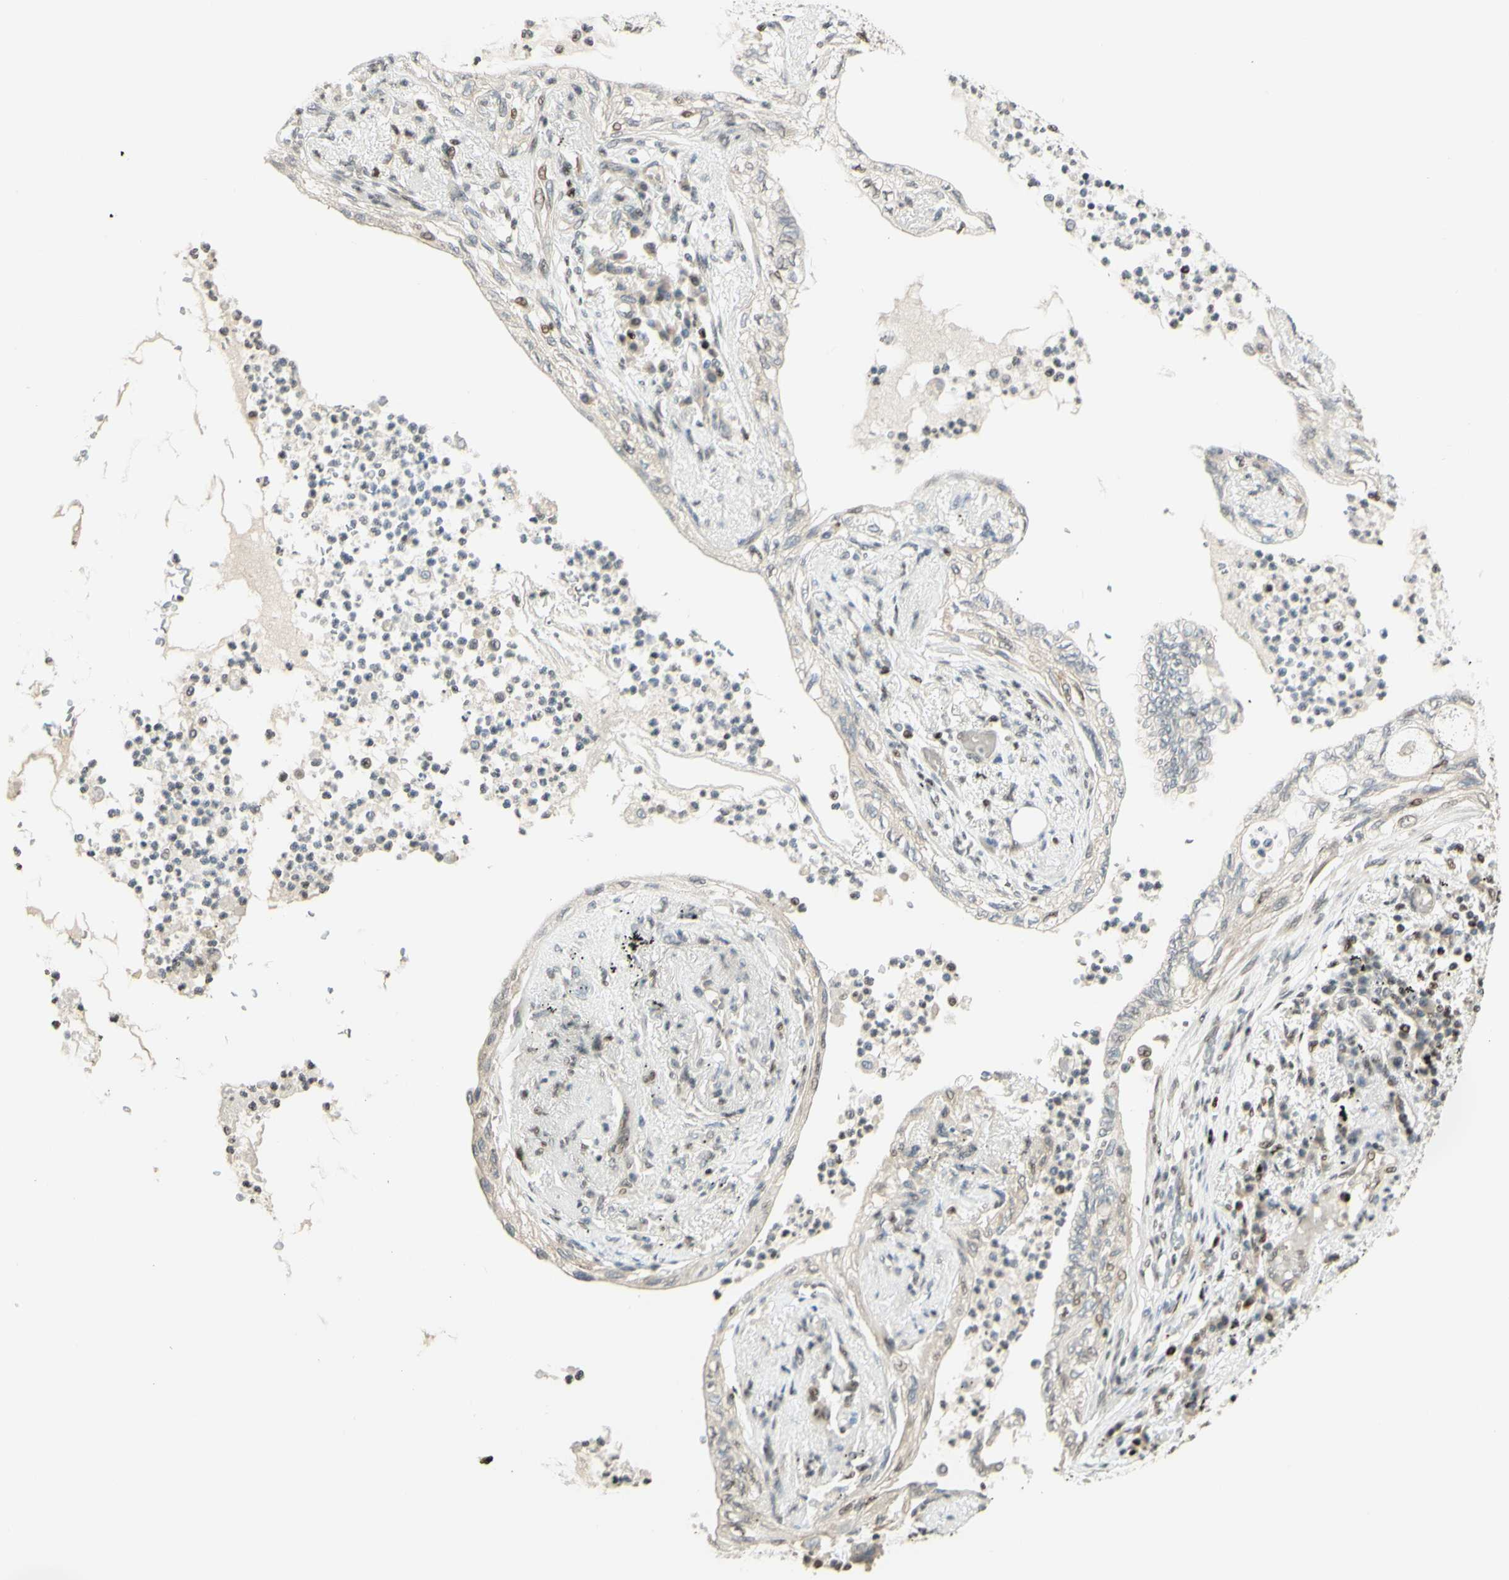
{"staining": {"intensity": "weak", "quantity": "25%-75%", "location": "cytoplasmic/membranous,nuclear"}, "tissue": "lung cancer", "cell_type": "Tumor cells", "image_type": "cancer", "snomed": [{"axis": "morphology", "description": "Normal tissue, NOS"}, {"axis": "morphology", "description": "Adenocarcinoma, NOS"}, {"axis": "topography", "description": "Bronchus"}, {"axis": "topography", "description": "Lung"}], "caption": "There is low levels of weak cytoplasmic/membranous and nuclear positivity in tumor cells of lung adenocarcinoma, as demonstrated by immunohistochemical staining (brown color).", "gene": "CDKL5", "patient": {"sex": "female", "age": 70}}